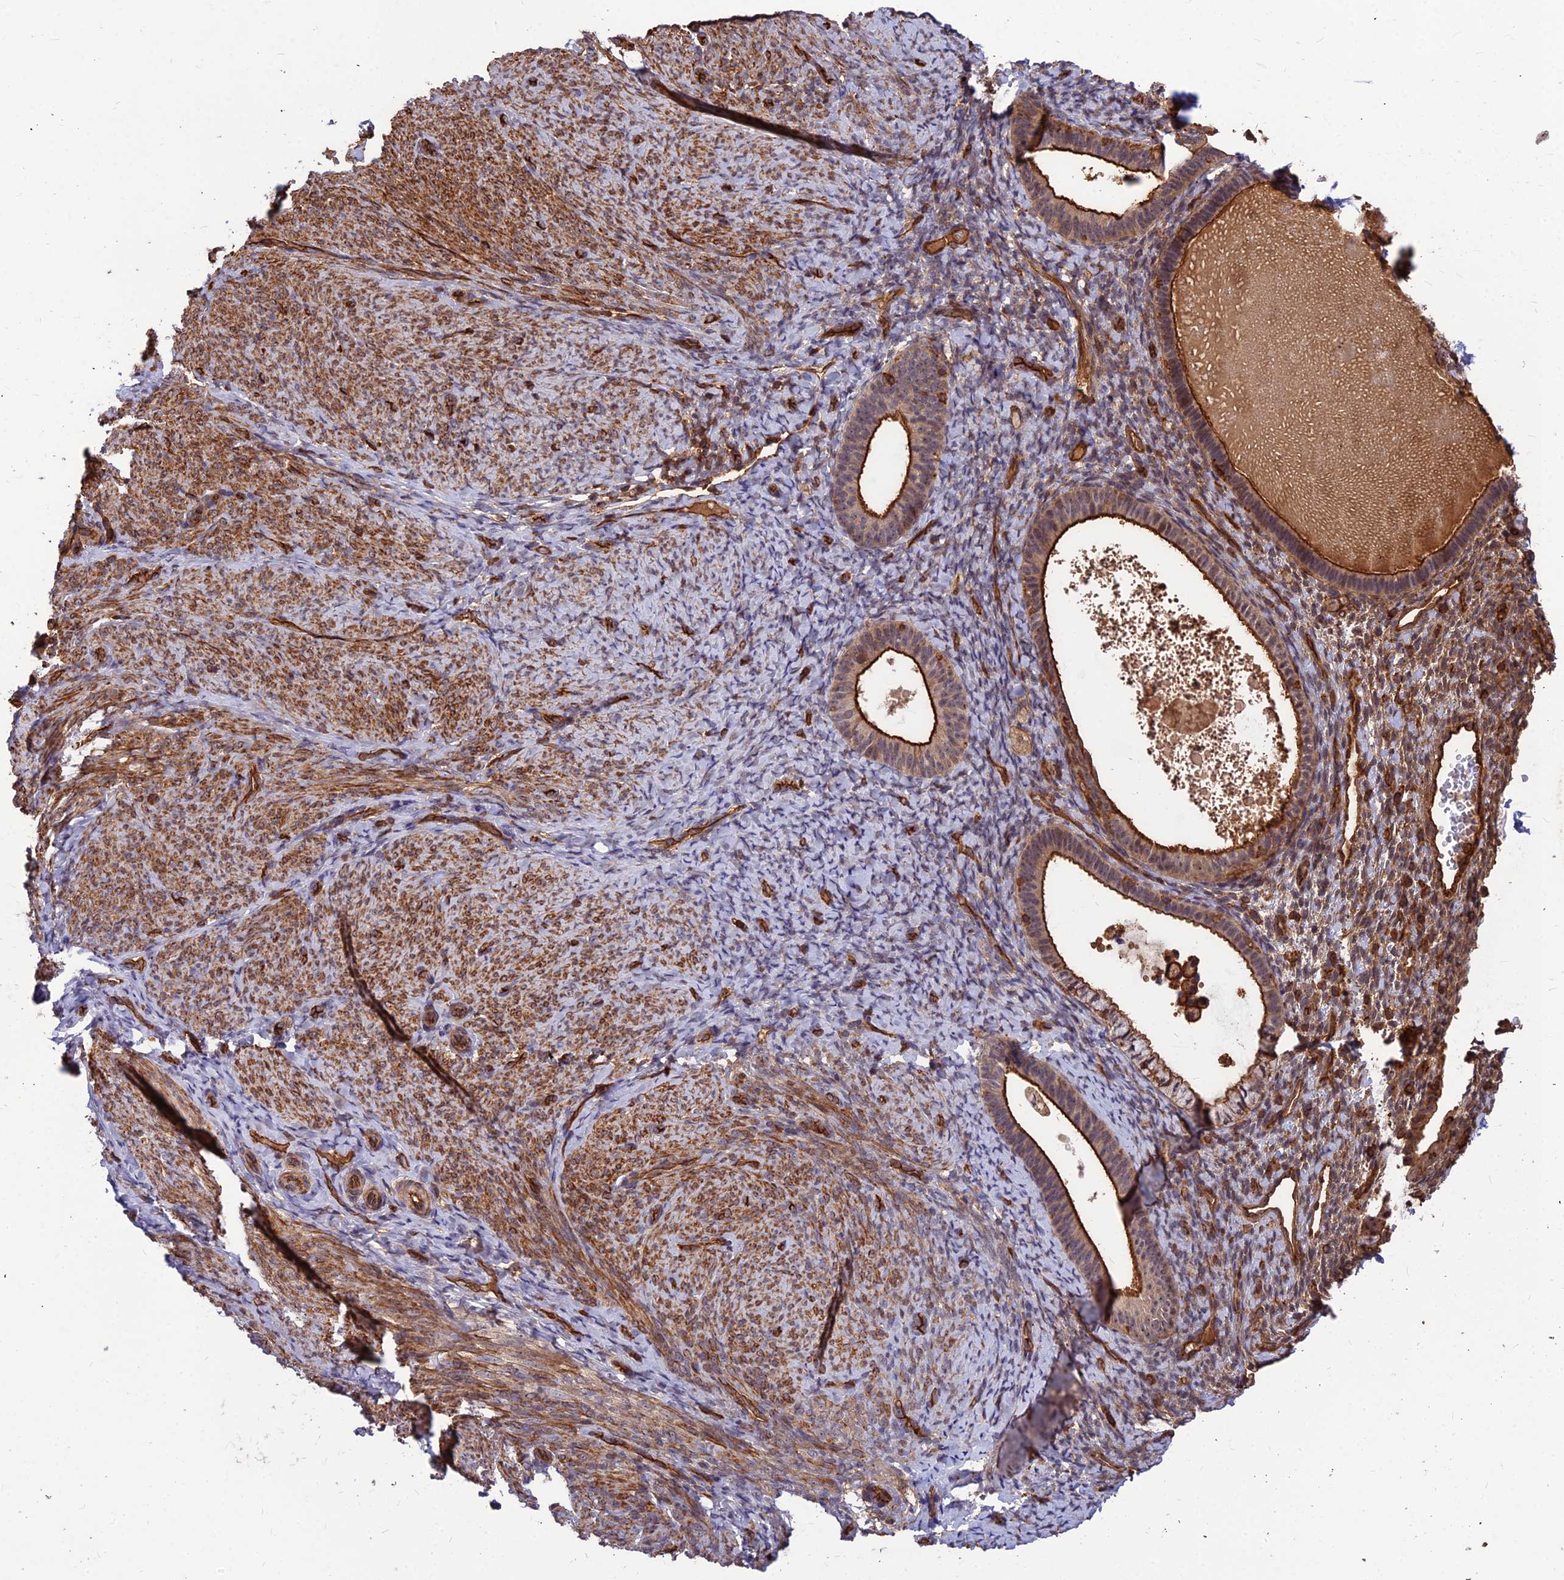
{"staining": {"intensity": "moderate", "quantity": "25%-75%", "location": "cytoplasmic/membranous"}, "tissue": "endometrium", "cell_type": "Cells in endometrial stroma", "image_type": "normal", "snomed": [{"axis": "morphology", "description": "Normal tissue, NOS"}, {"axis": "topography", "description": "Endometrium"}], "caption": "Moderate cytoplasmic/membranous protein staining is identified in approximately 25%-75% of cells in endometrial stroma in endometrium.", "gene": "ZNF467", "patient": {"sex": "female", "age": 65}}